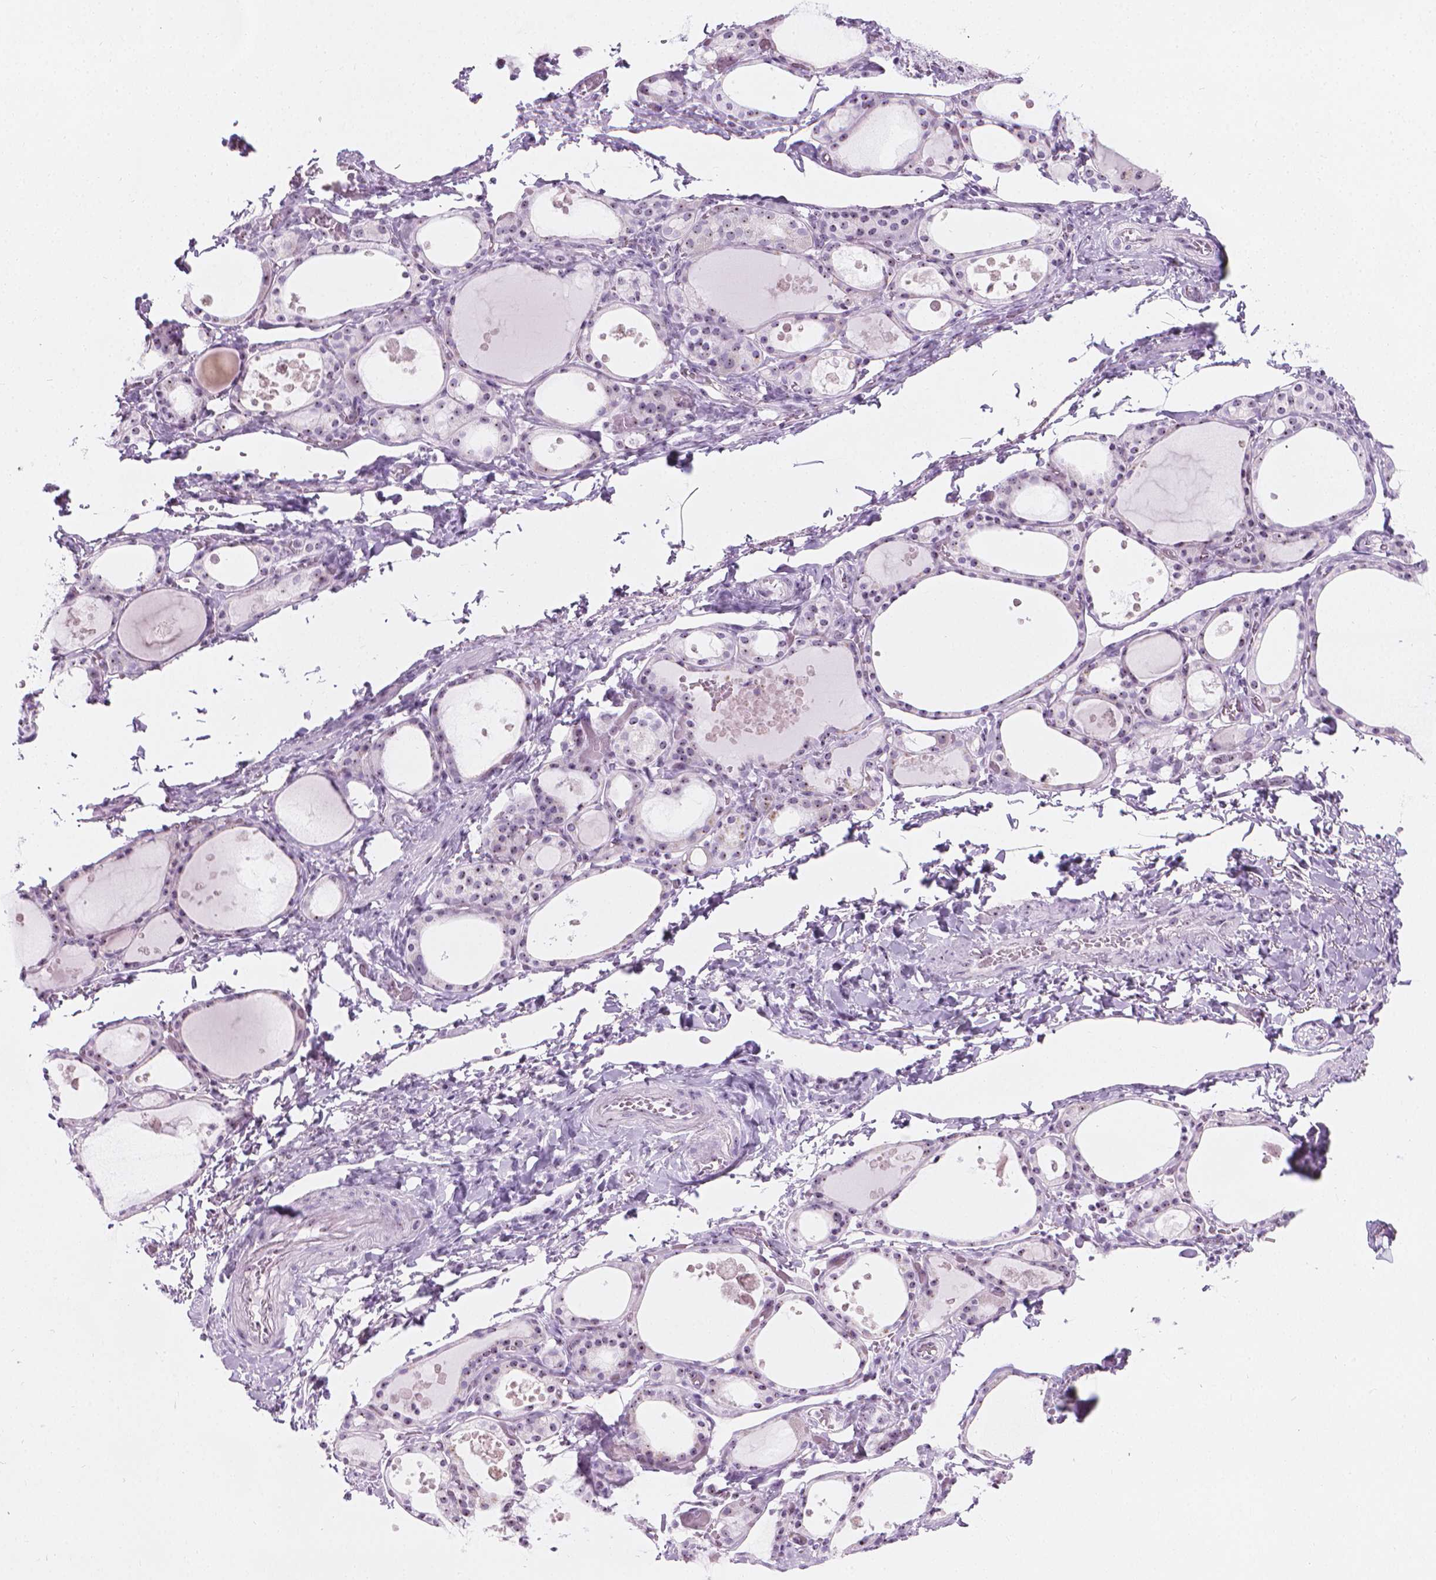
{"staining": {"intensity": "weak", "quantity": "25%-75%", "location": "nuclear"}, "tissue": "thyroid gland", "cell_type": "Glandular cells", "image_type": "normal", "snomed": [{"axis": "morphology", "description": "Normal tissue, NOS"}, {"axis": "topography", "description": "Thyroid gland"}], "caption": "IHC micrograph of benign human thyroid gland stained for a protein (brown), which displays low levels of weak nuclear expression in about 25%-75% of glandular cells.", "gene": "NOL7", "patient": {"sex": "male", "age": 68}}